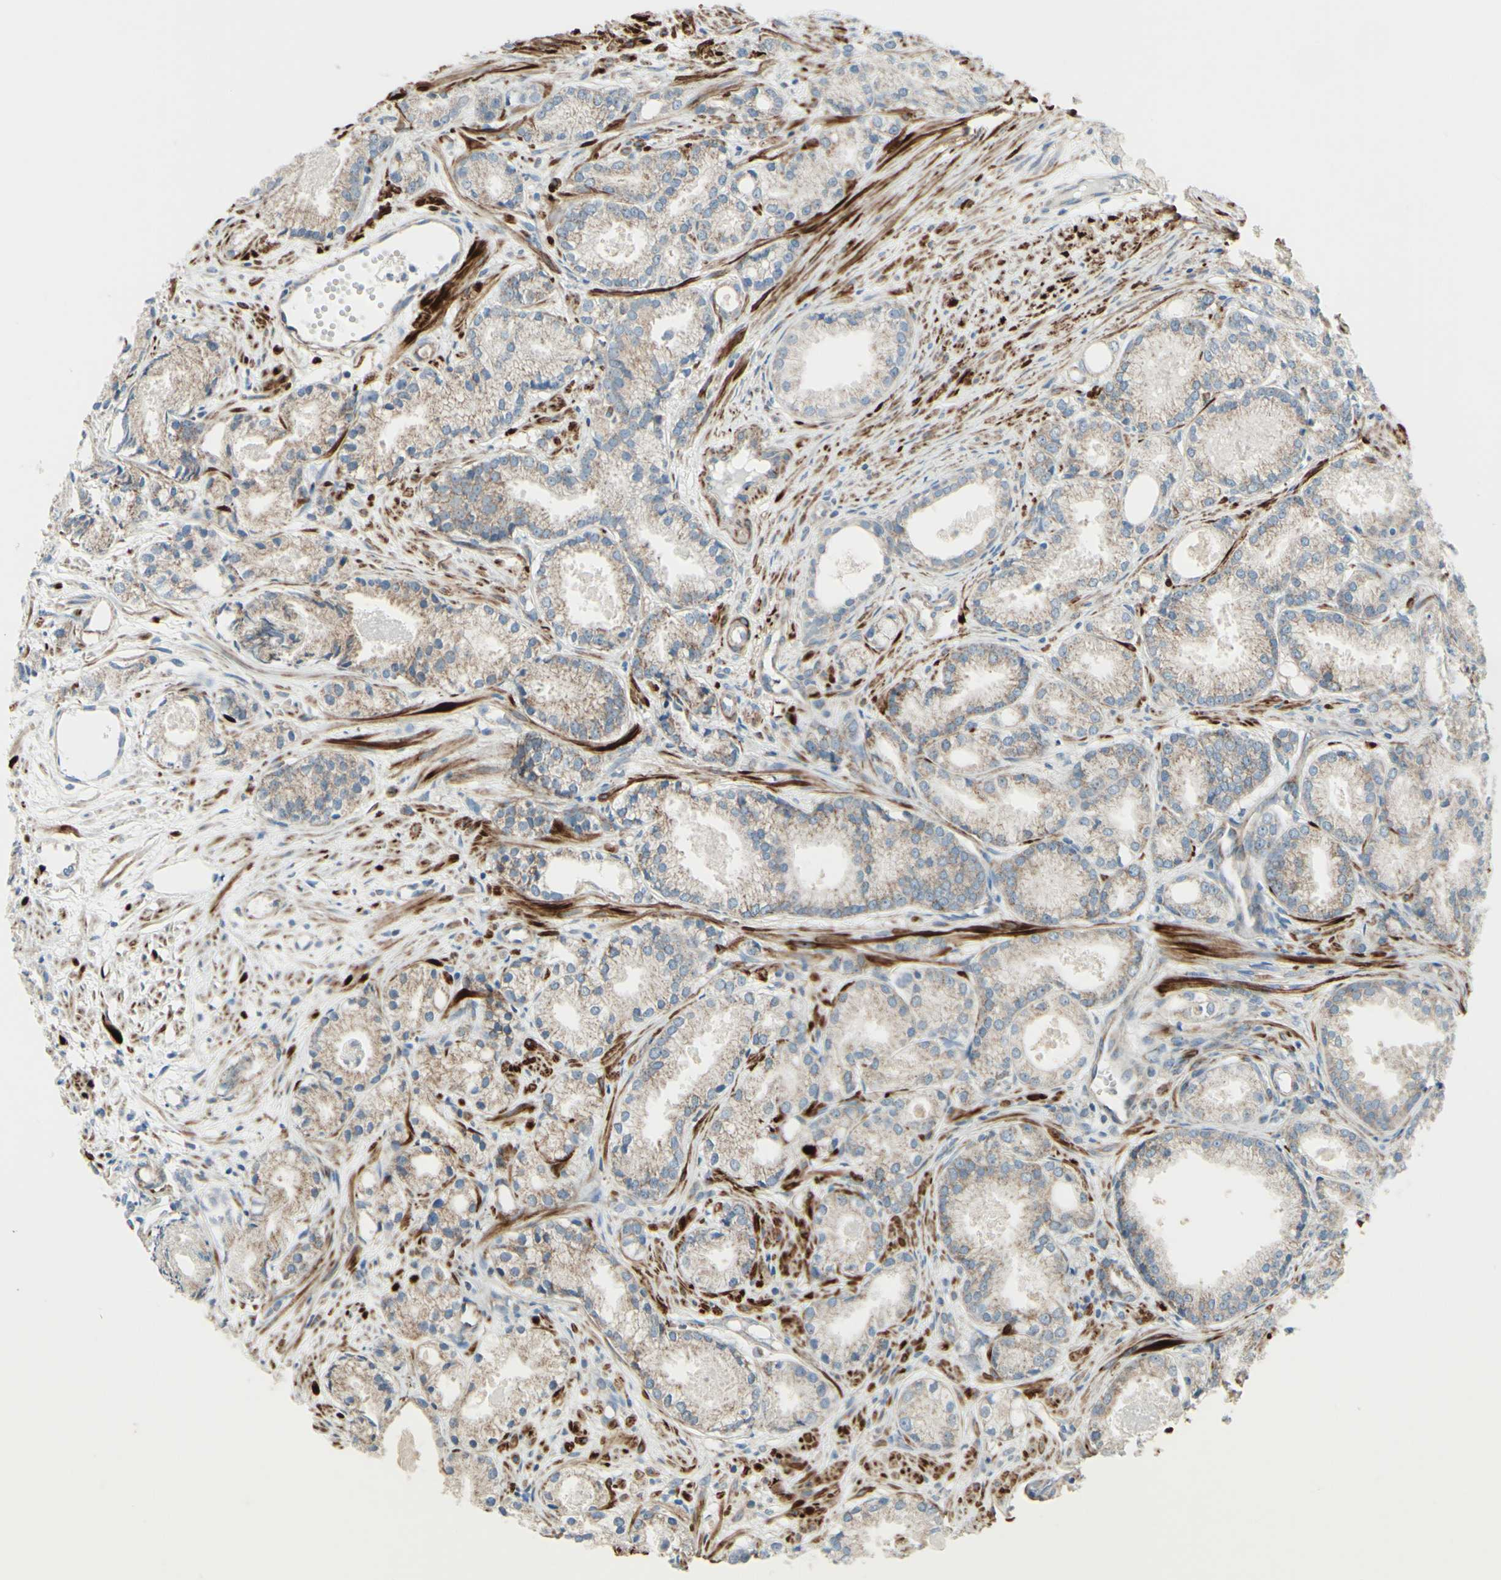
{"staining": {"intensity": "weak", "quantity": "25%-75%", "location": "cytoplasmic/membranous"}, "tissue": "prostate cancer", "cell_type": "Tumor cells", "image_type": "cancer", "snomed": [{"axis": "morphology", "description": "Adenocarcinoma, Low grade"}, {"axis": "topography", "description": "Prostate"}], "caption": "Adenocarcinoma (low-grade) (prostate) stained with immunohistochemistry (IHC) displays weak cytoplasmic/membranous staining in approximately 25%-75% of tumor cells.", "gene": "FAM171B", "patient": {"sex": "male", "age": 72}}